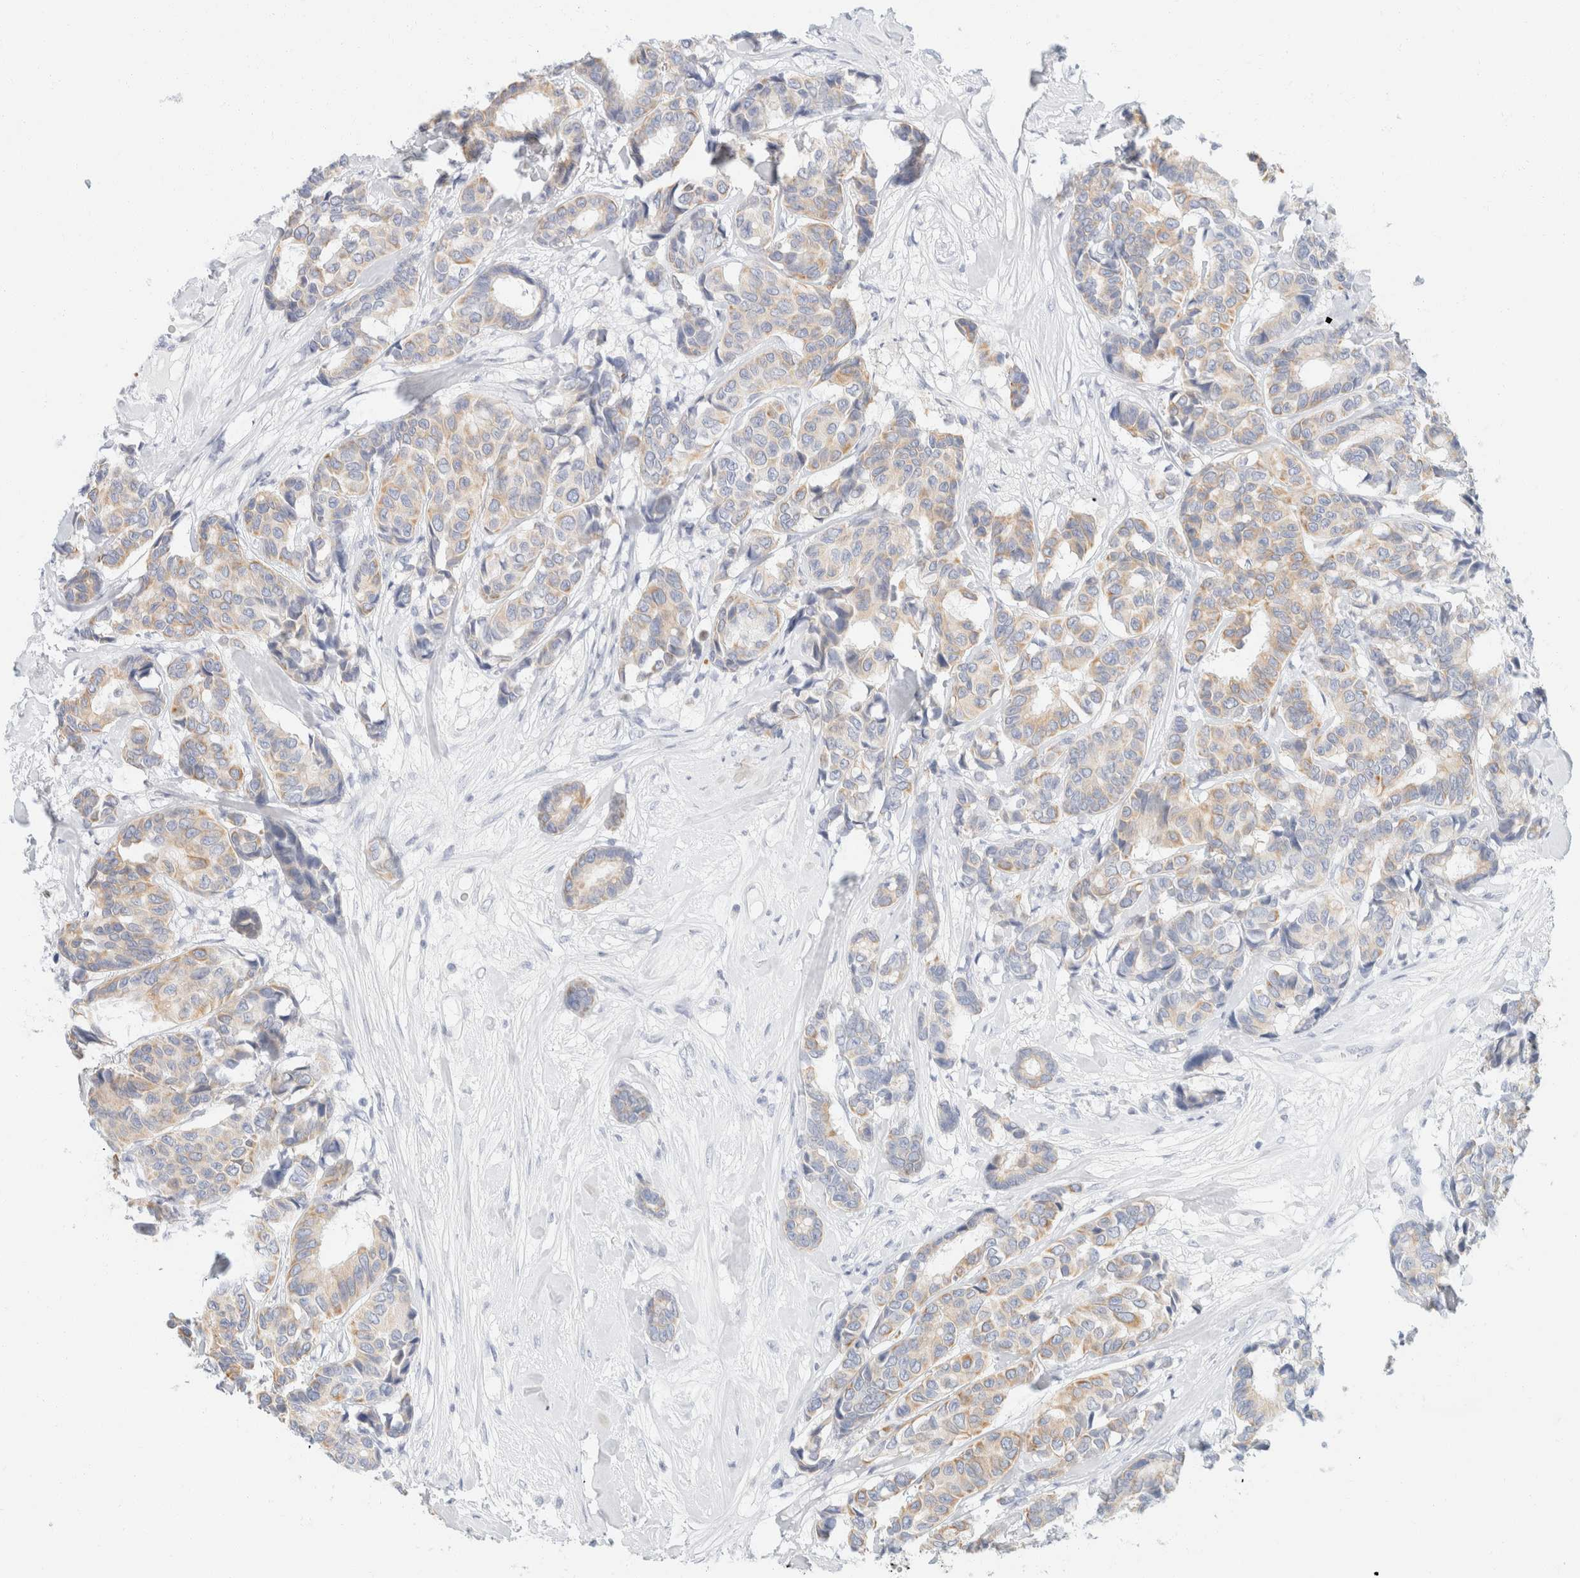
{"staining": {"intensity": "weak", "quantity": ">75%", "location": "cytoplasmic/membranous"}, "tissue": "breast cancer", "cell_type": "Tumor cells", "image_type": "cancer", "snomed": [{"axis": "morphology", "description": "Duct carcinoma"}, {"axis": "topography", "description": "Breast"}], "caption": "An immunohistochemistry (IHC) photomicrograph of neoplastic tissue is shown. Protein staining in brown labels weak cytoplasmic/membranous positivity in invasive ductal carcinoma (breast) within tumor cells.", "gene": "KRT20", "patient": {"sex": "female", "age": 87}}